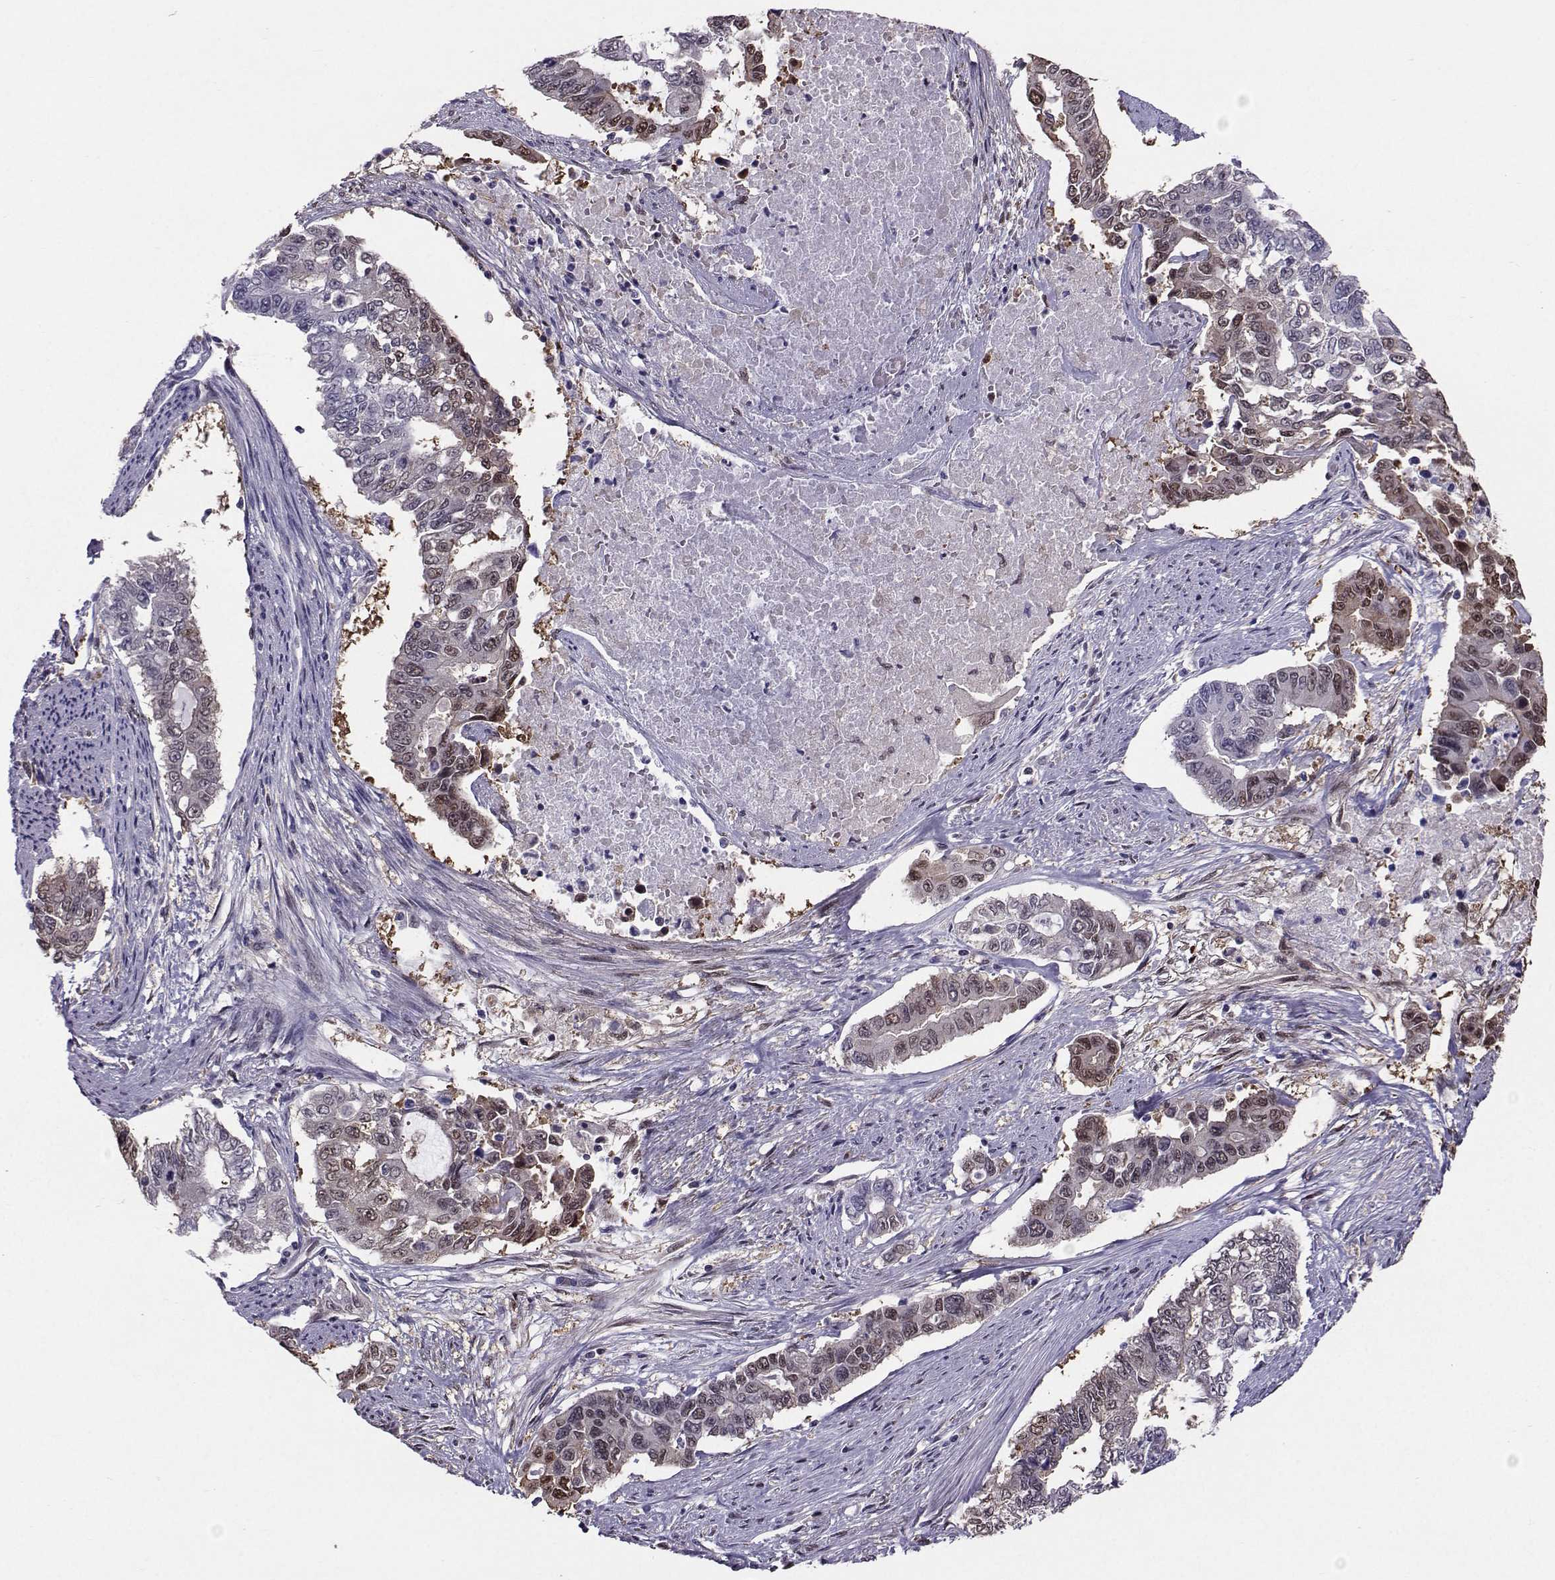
{"staining": {"intensity": "weak", "quantity": "<25%", "location": "cytoplasmic/membranous,nuclear"}, "tissue": "endometrial cancer", "cell_type": "Tumor cells", "image_type": "cancer", "snomed": [{"axis": "morphology", "description": "Adenocarcinoma, NOS"}, {"axis": "topography", "description": "Uterus"}], "caption": "Immunohistochemistry of endometrial cancer reveals no expression in tumor cells.", "gene": "PGK1", "patient": {"sex": "female", "age": 59}}